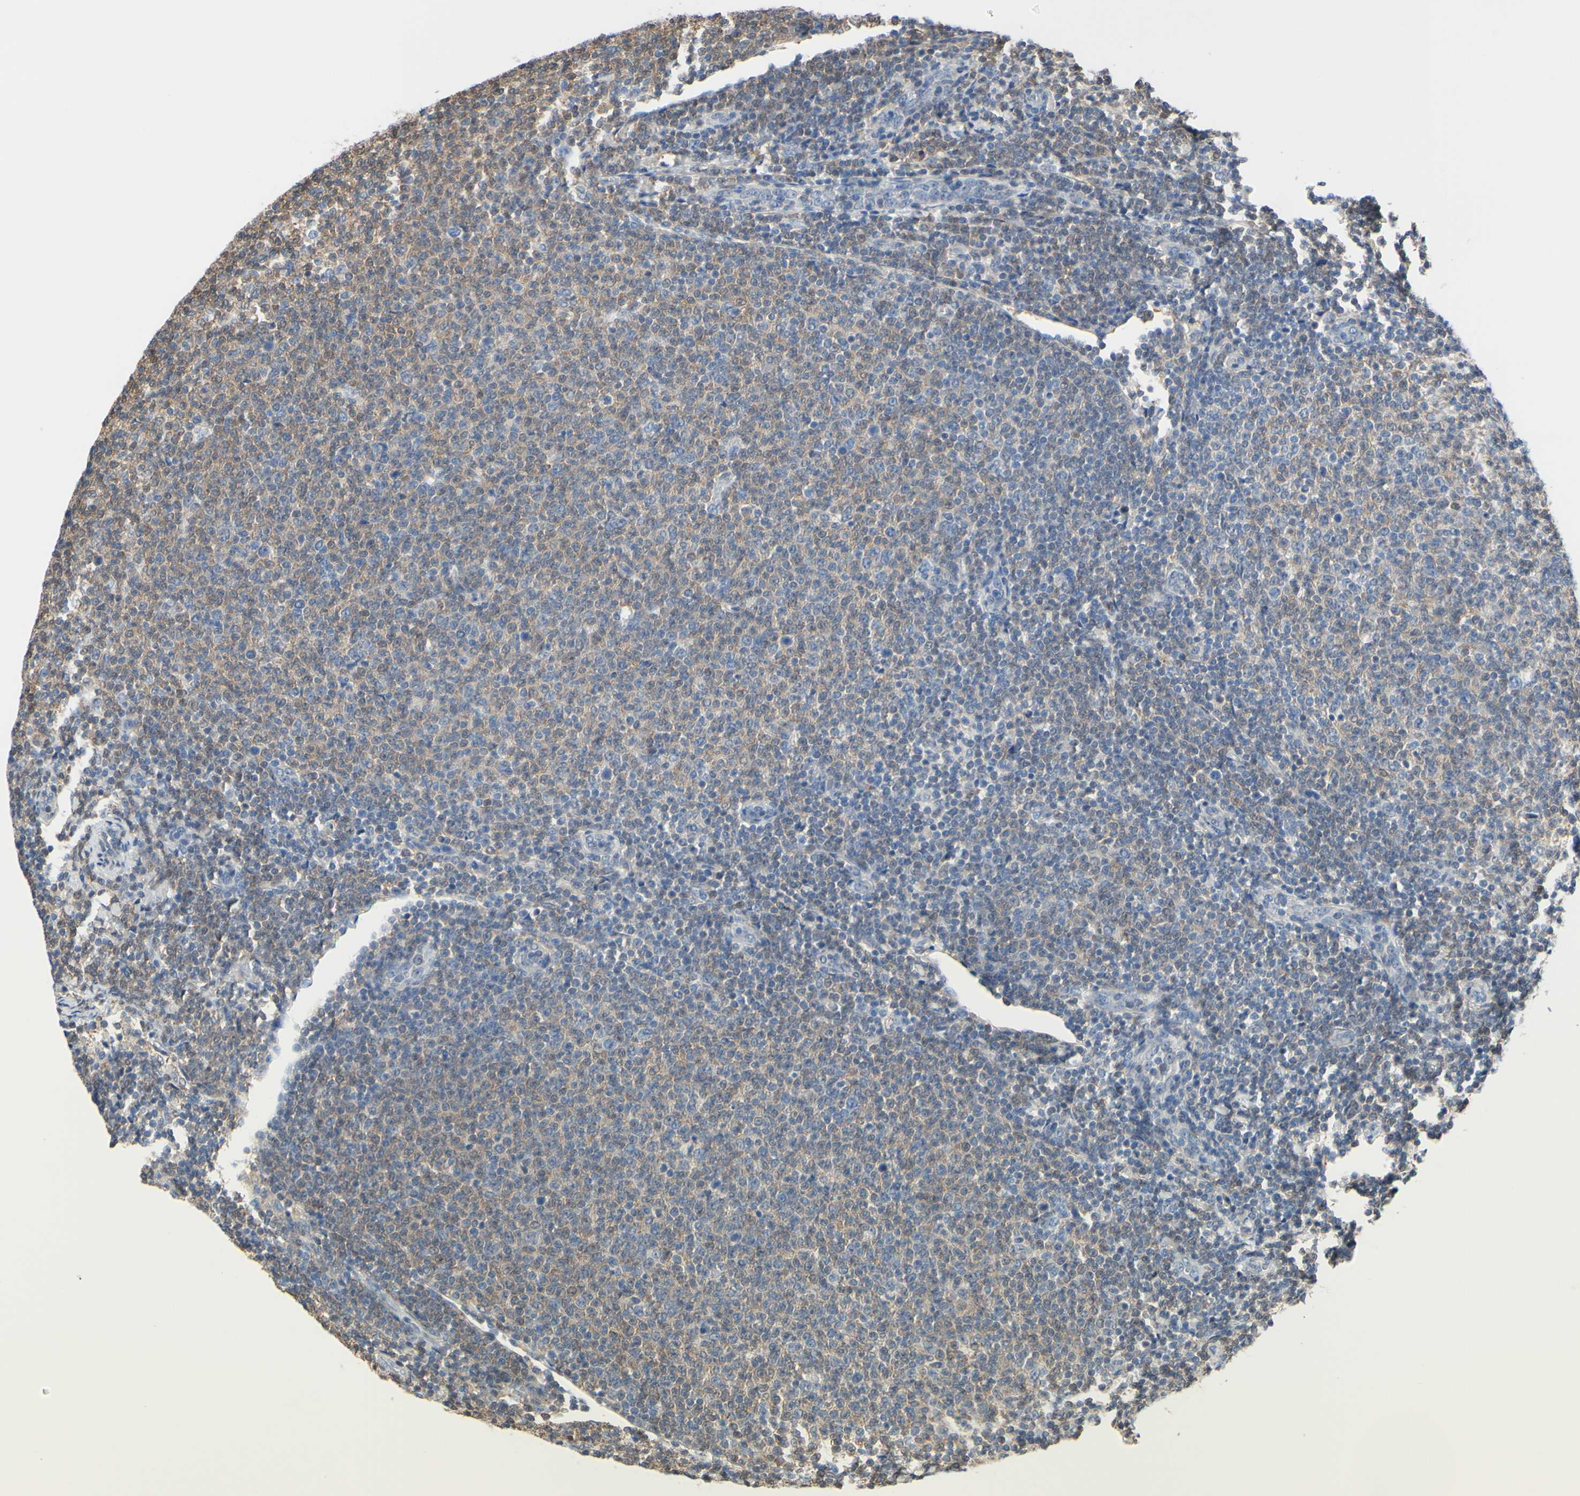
{"staining": {"intensity": "weak", "quantity": "25%-75%", "location": "cytoplasmic/membranous"}, "tissue": "lymphoma", "cell_type": "Tumor cells", "image_type": "cancer", "snomed": [{"axis": "morphology", "description": "Malignant lymphoma, non-Hodgkin's type, Low grade"}, {"axis": "topography", "description": "Lymph node"}], "caption": "Lymphoma tissue shows weak cytoplasmic/membranous positivity in approximately 25%-75% of tumor cells", "gene": "UPK3B", "patient": {"sex": "male", "age": 66}}